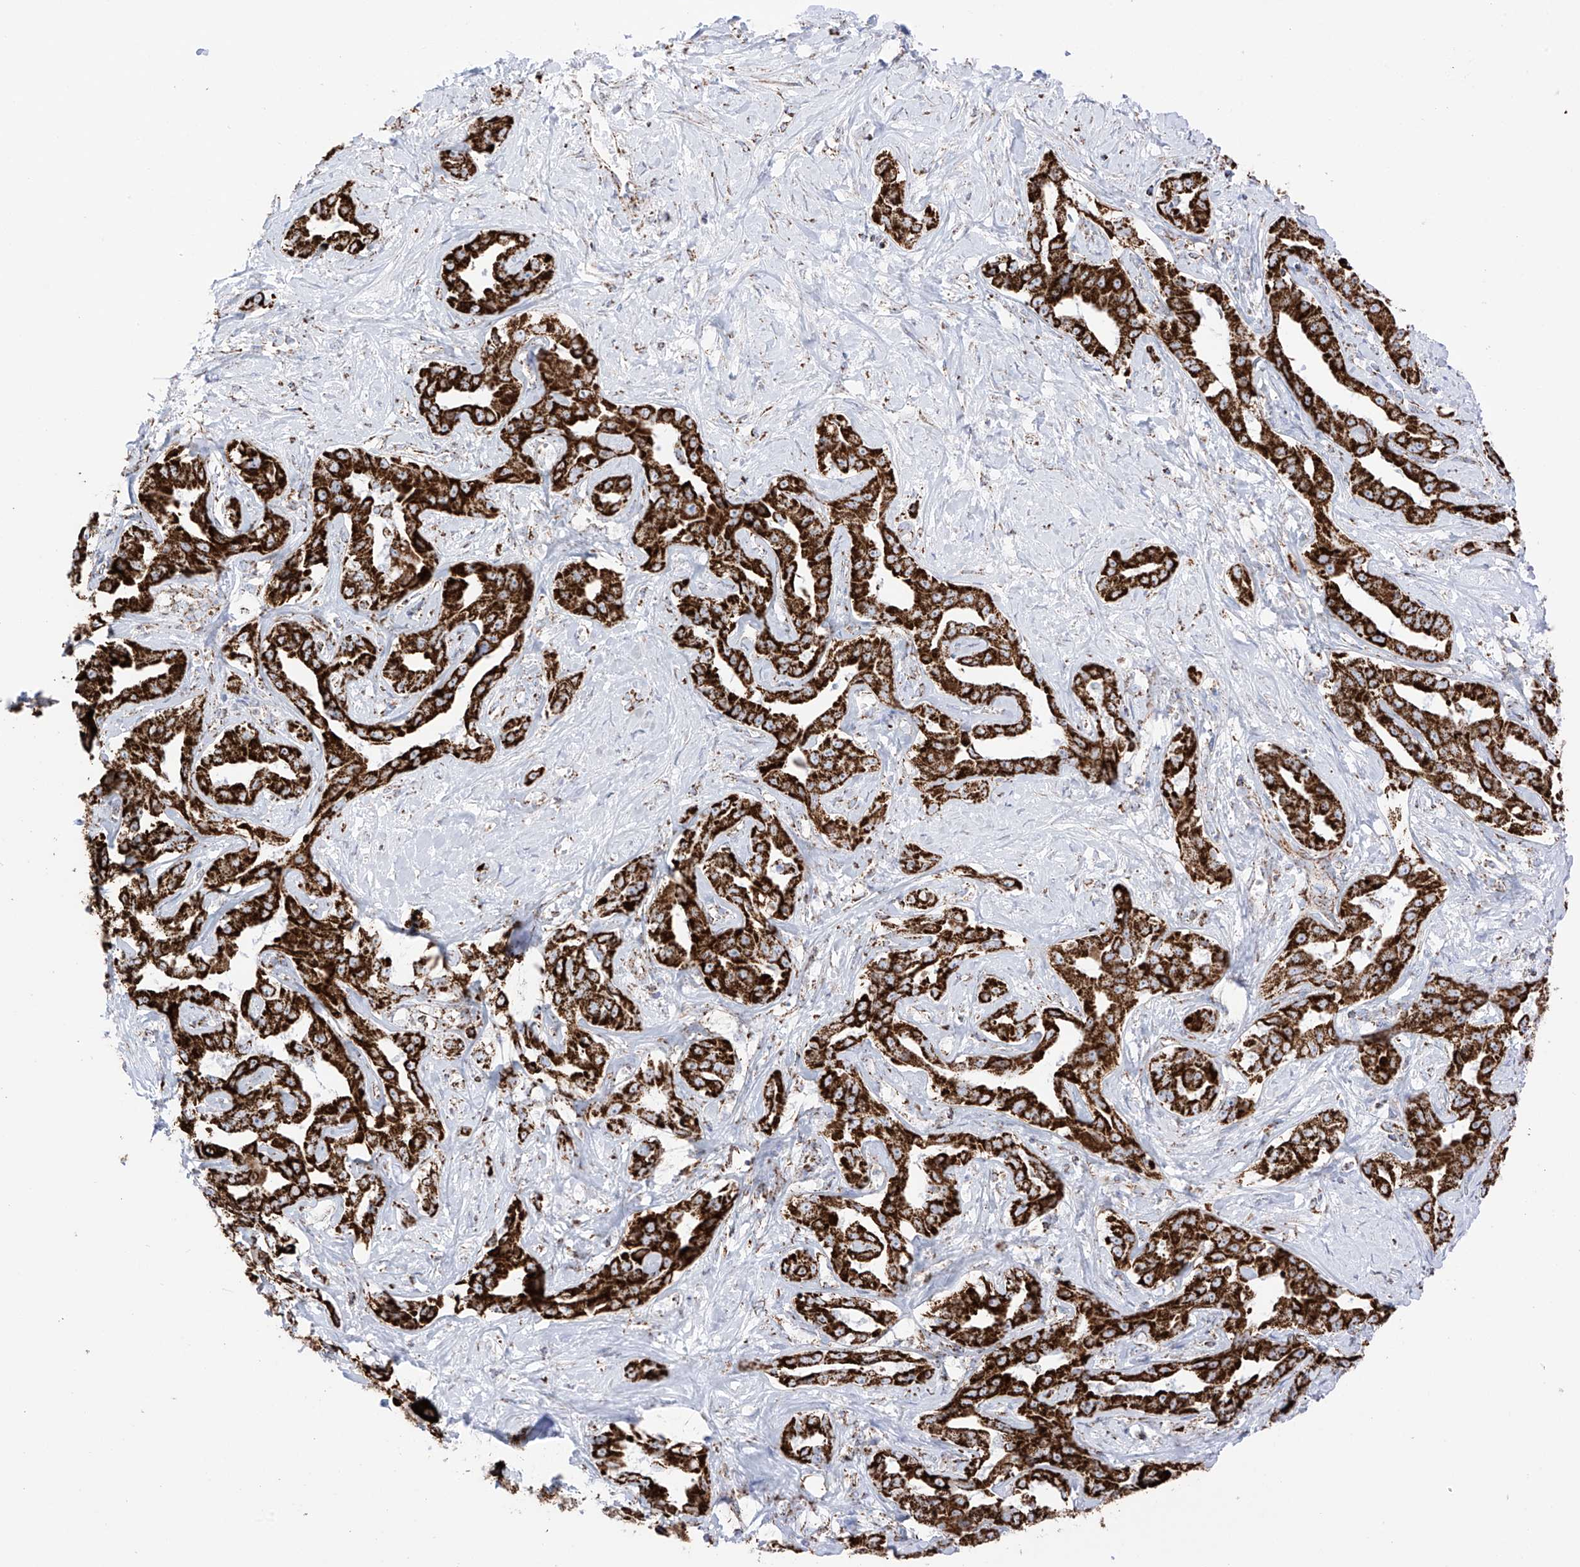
{"staining": {"intensity": "strong", "quantity": ">75%", "location": "cytoplasmic/membranous"}, "tissue": "liver cancer", "cell_type": "Tumor cells", "image_type": "cancer", "snomed": [{"axis": "morphology", "description": "Cholangiocarcinoma"}, {"axis": "topography", "description": "Liver"}], "caption": "Immunohistochemical staining of liver cancer (cholangiocarcinoma) shows high levels of strong cytoplasmic/membranous staining in approximately >75% of tumor cells.", "gene": "XKR3", "patient": {"sex": "male", "age": 59}}